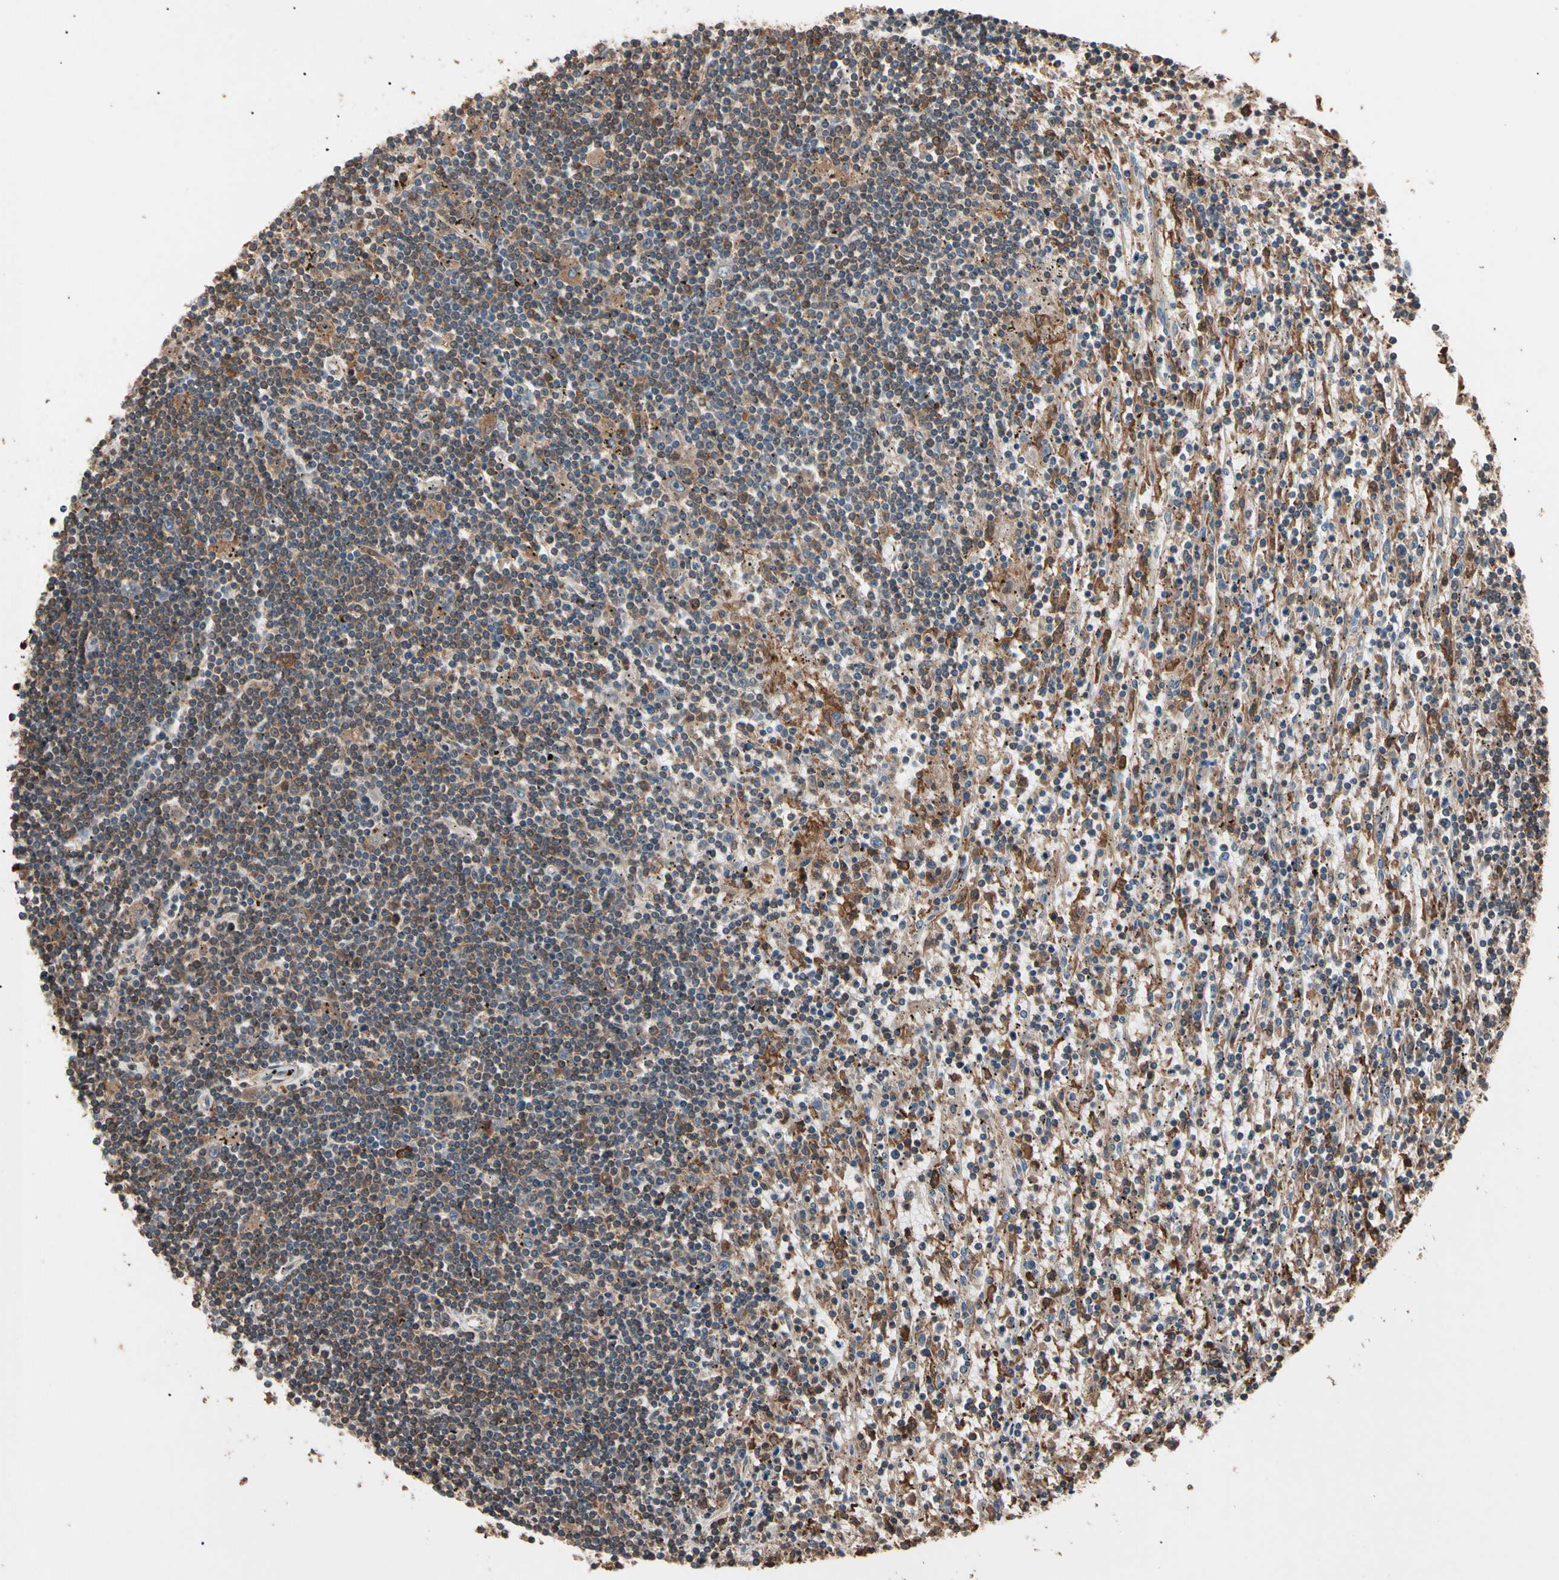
{"staining": {"intensity": "moderate", "quantity": "25%-75%", "location": "cytoplasmic/membranous"}, "tissue": "lymphoma", "cell_type": "Tumor cells", "image_type": "cancer", "snomed": [{"axis": "morphology", "description": "Malignant lymphoma, non-Hodgkin's type, Low grade"}, {"axis": "topography", "description": "Spleen"}], "caption": "Immunohistochemical staining of low-grade malignant lymphoma, non-Hodgkin's type displays medium levels of moderate cytoplasmic/membranous protein positivity in about 25%-75% of tumor cells.", "gene": "AGBL2", "patient": {"sex": "male", "age": 76}}